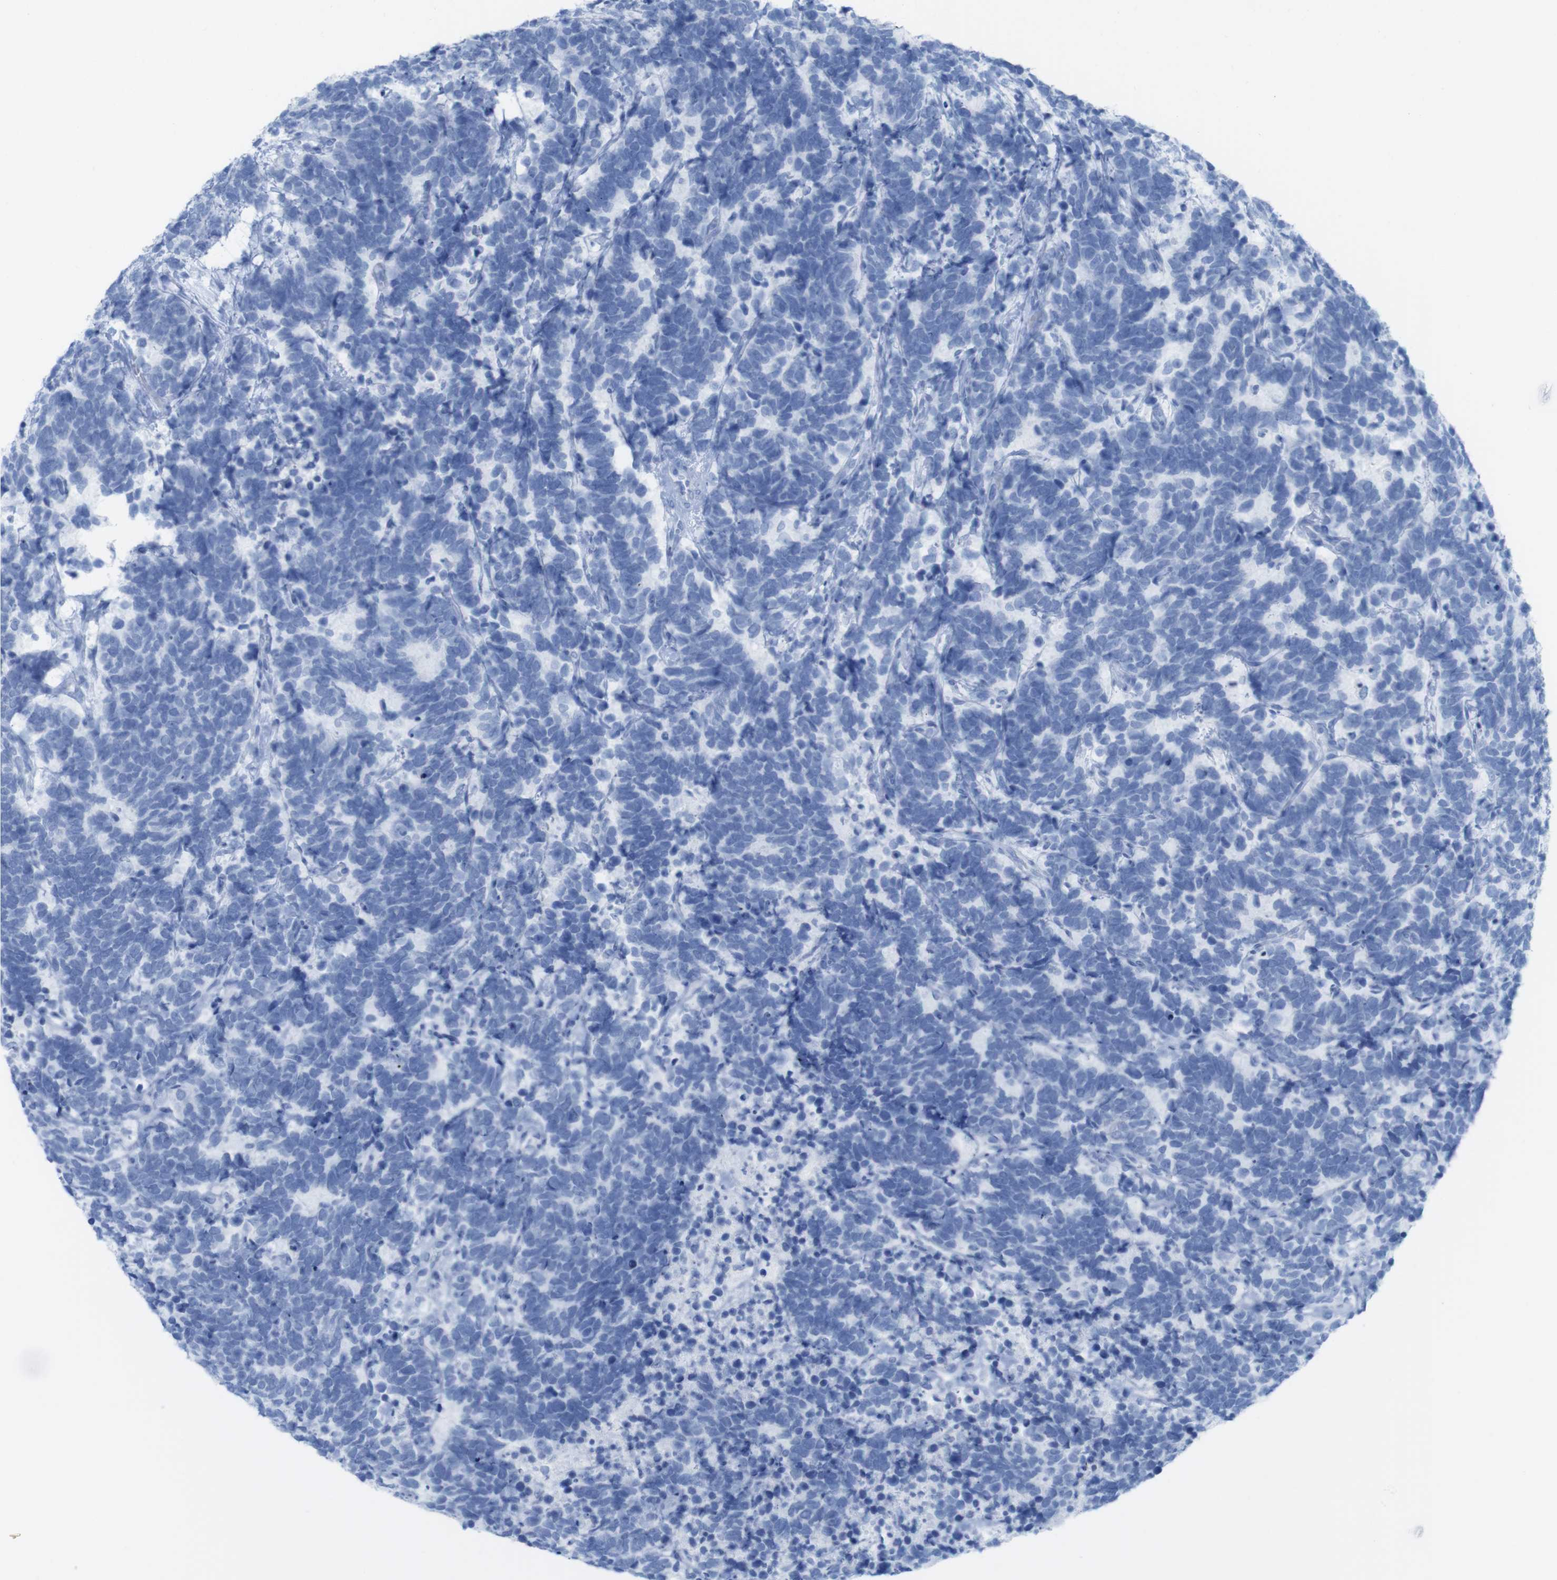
{"staining": {"intensity": "negative", "quantity": "none", "location": "none"}, "tissue": "carcinoid", "cell_type": "Tumor cells", "image_type": "cancer", "snomed": [{"axis": "morphology", "description": "Carcinoma, NOS"}, {"axis": "morphology", "description": "Carcinoid, malignant, NOS"}, {"axis": "topography", "description": "Urinary bladder"}], "caption": "An IHC photomicrograph of carcinoid is shown. There is no staining in tumor cells of carcinoid. Nuclei are stained in blue.", "gene": "MYH7", "patient": {"sex": "male", "age": 57}}